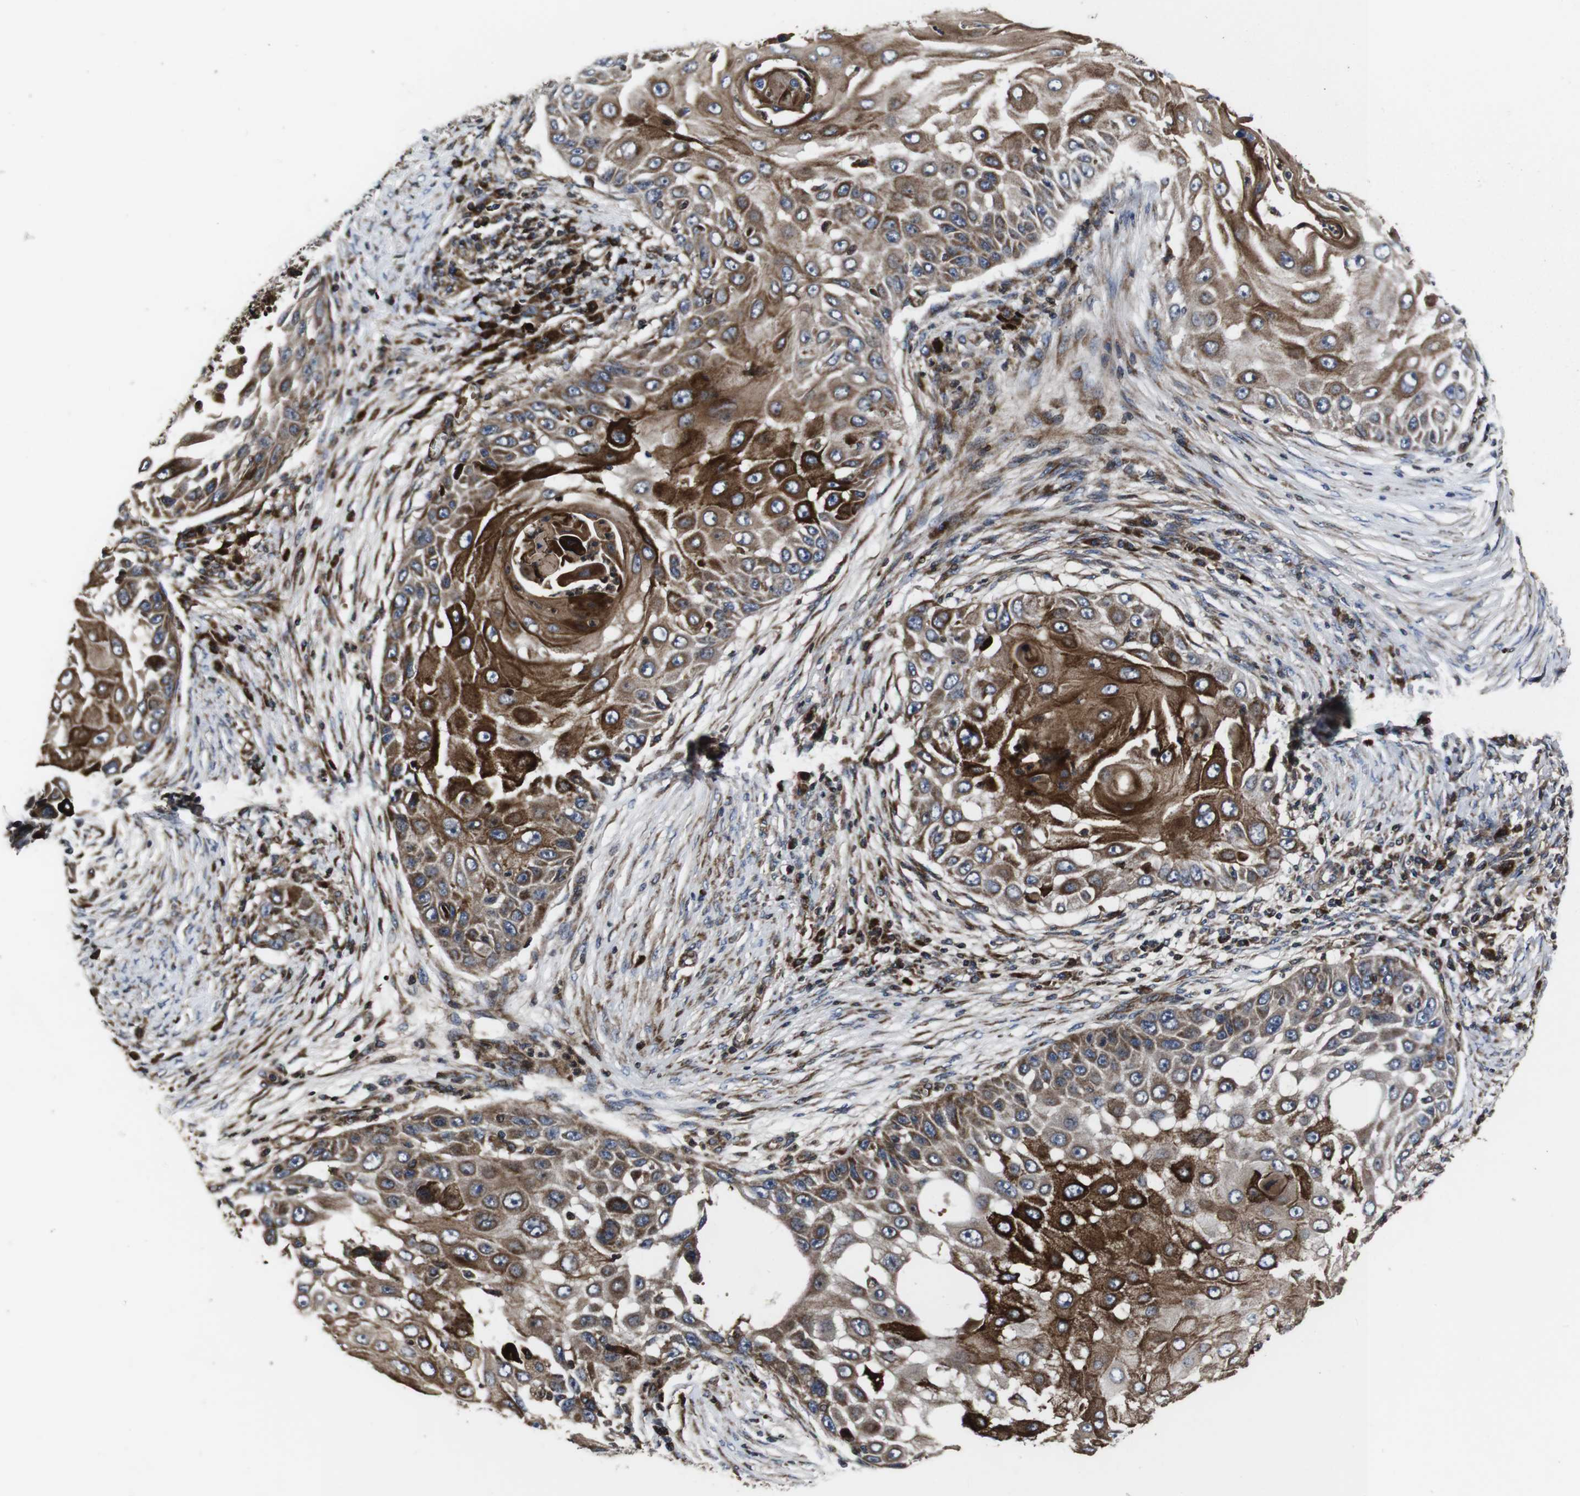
{"staining": {"intensity": "strong", "quantity": ">75%", "location": "cytoplasmic/membranous"}, "tissue": "skin cancer", "cell_type": "Tumor cells", "image_type": "cancer", "snomed": [{"axis": "morphology", "description": "Squamous cell carcinoma, NOS"}, {"axis": "topography", "description": "Skin"}], "caption": "Human squamous cell carcinoma (skin) stained for a protein (brown) shows strong cytoplasmic/membranous positive staining in approximately >75% of tumor cells.", "gene": "SMYD3", "patient": {"sex": "female", "age": 44}}